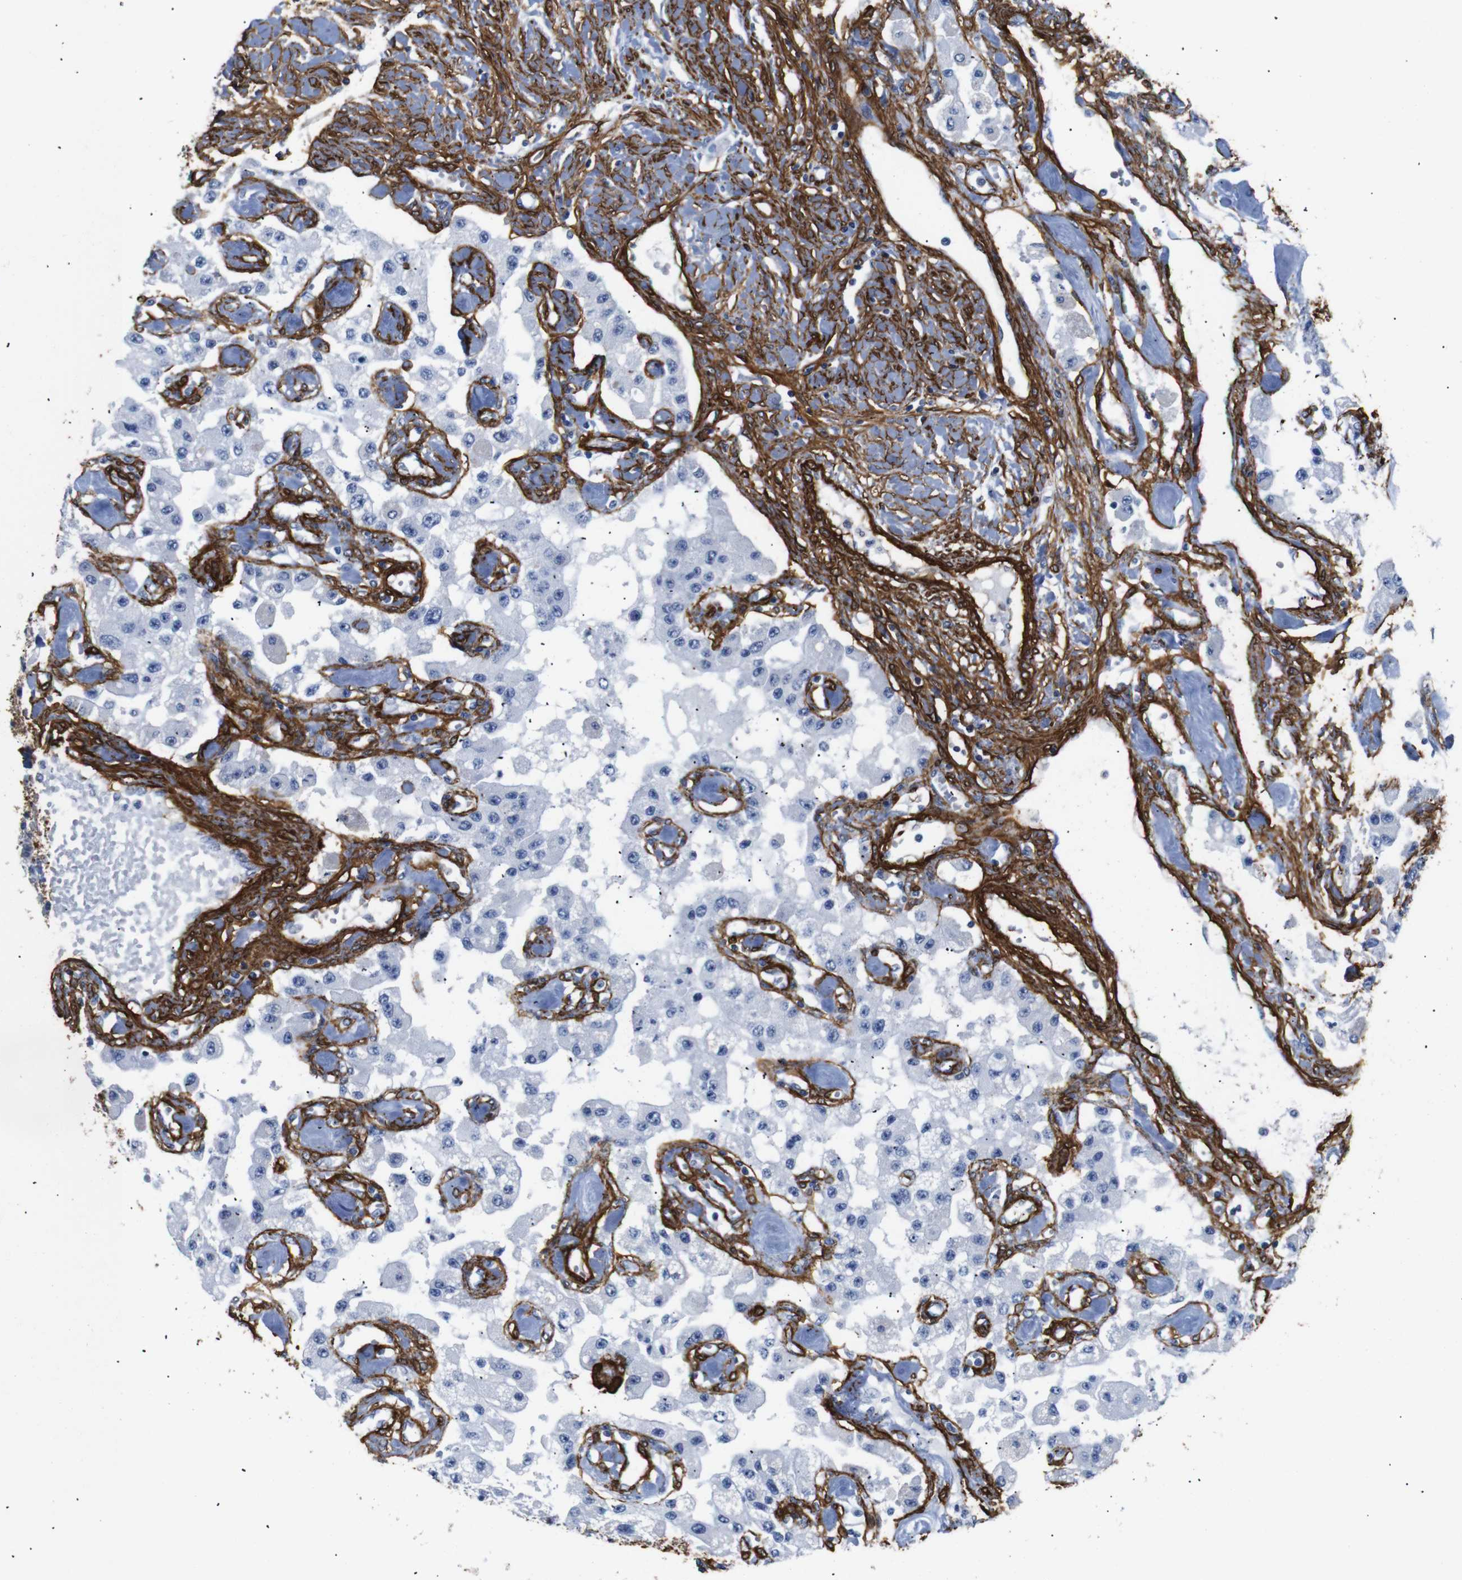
{"staining": {"intensity": "negative", "quantity": "none", "location": "none"}, "tissue": "carcinoid", "cell_type": "Tumor cells", "image_type": "cancer", "snomed": [{"axis": "morphology", "description": "Carcinoid, malignant, NOS"}, {"axis": "topography", "description": "Pancreas"}], "caption": "This is an immunohistochemistry (IHC) histopathology image of carcinoid. There is no positivity in tumor cells.", "gene": "ACTA2", "patient": {"sex": "male", "age": 41}}